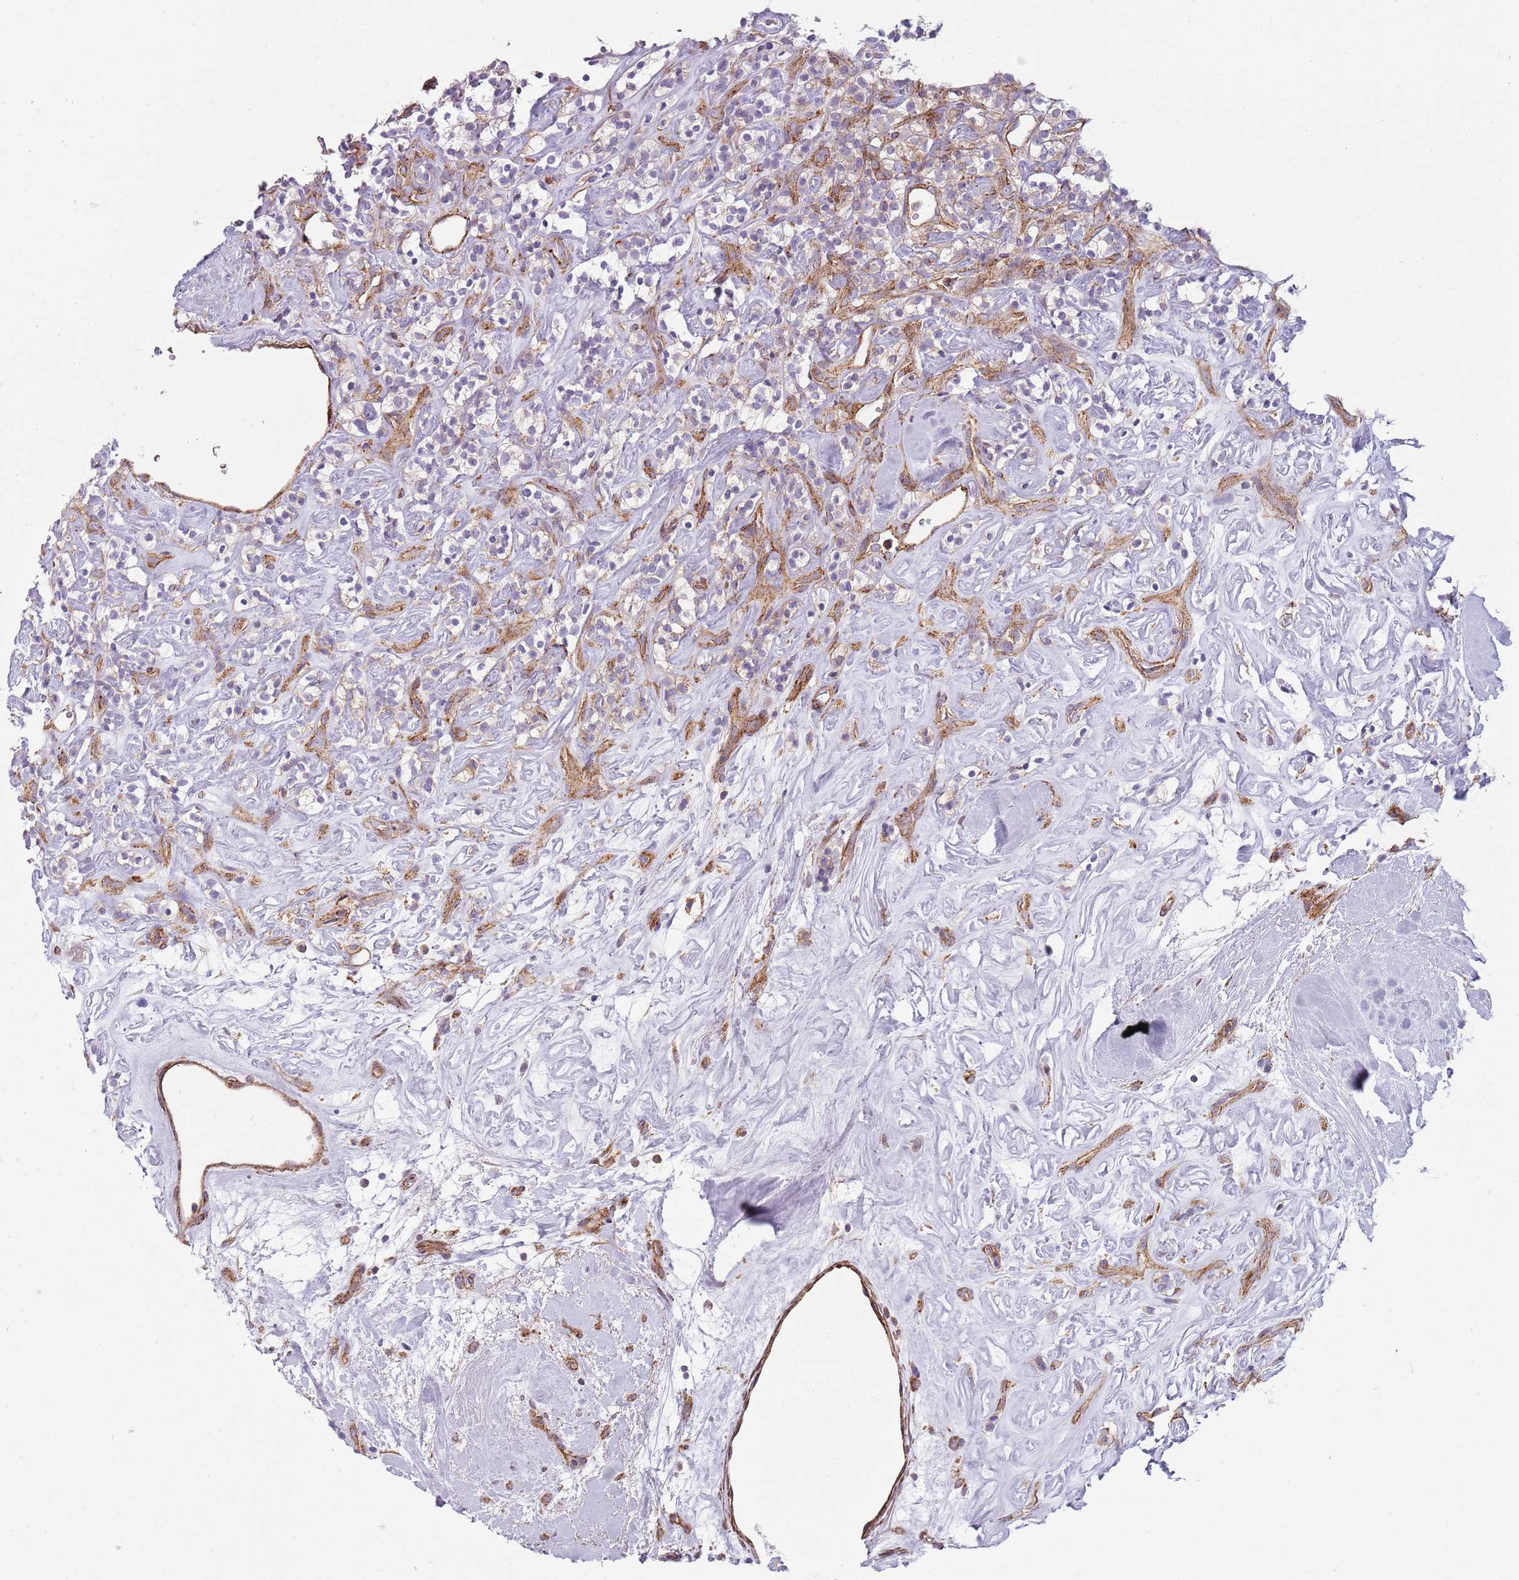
{"staining": {"intensity": "weak", "quantity": "25%-75%", "location": "cytoplasmic/membranous"}, "tissue": "renal cancer", "cell_type": "Tumor cells", "image_type": "cancer", "snomed": [{"axis": "morphology", "description": "Adenocarcinoma, NOS"}, {"axis": "topography", "description": "Kidney"}], "caption": "Renal cancer (adenocarcinoma) tissue shows weak cytoplasmic/membranous positivity in approximately 25%-75% of tumor cells The staining is performed using DAB brown chromogen to label protein expression. The nuclei are counter-stained blue using hematoxylin.", "gene": "SNX1", "patient": {"sex": "male", "age": 77}}